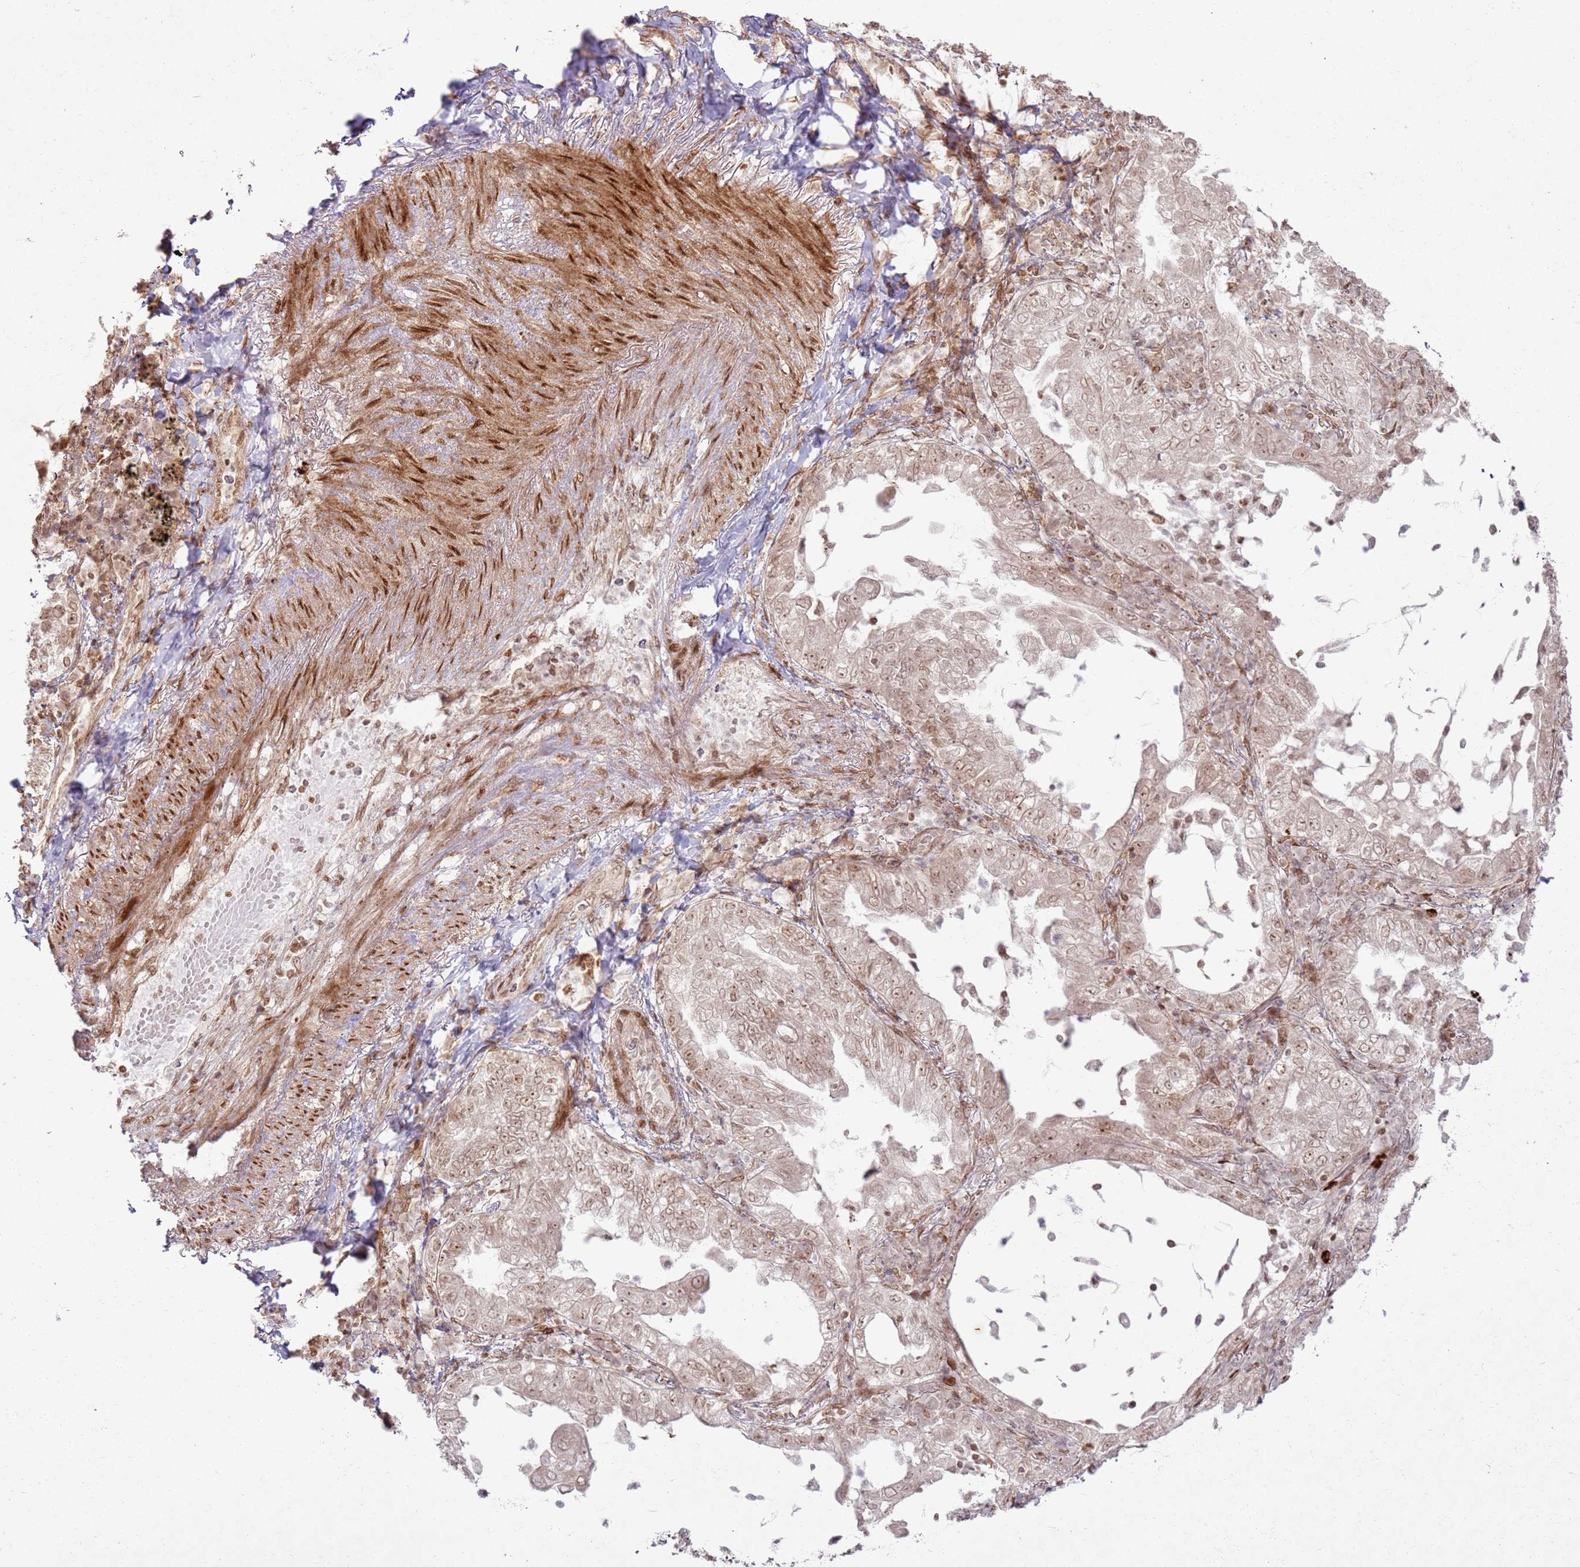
{"staining": {"intensity": "moderate", "quantity": ">75%", "location": "nuclear"}, "tissue": "lung cancer", "cell_type": "Tumor cells", "image_type": "cancer", "snomed": [{"axis": "morphology", "description": "Adenocarcinoma, NOS"}, {"axis": "topography", "description": "Lung"}], "caption": "Immunohistochemical staining of human lung adenocarcinoma displays moderate nuclear protein expression in about >75% of tumor cells.", "gene": "KLHL36", "patient": {"sex": "female", "age": 73}}